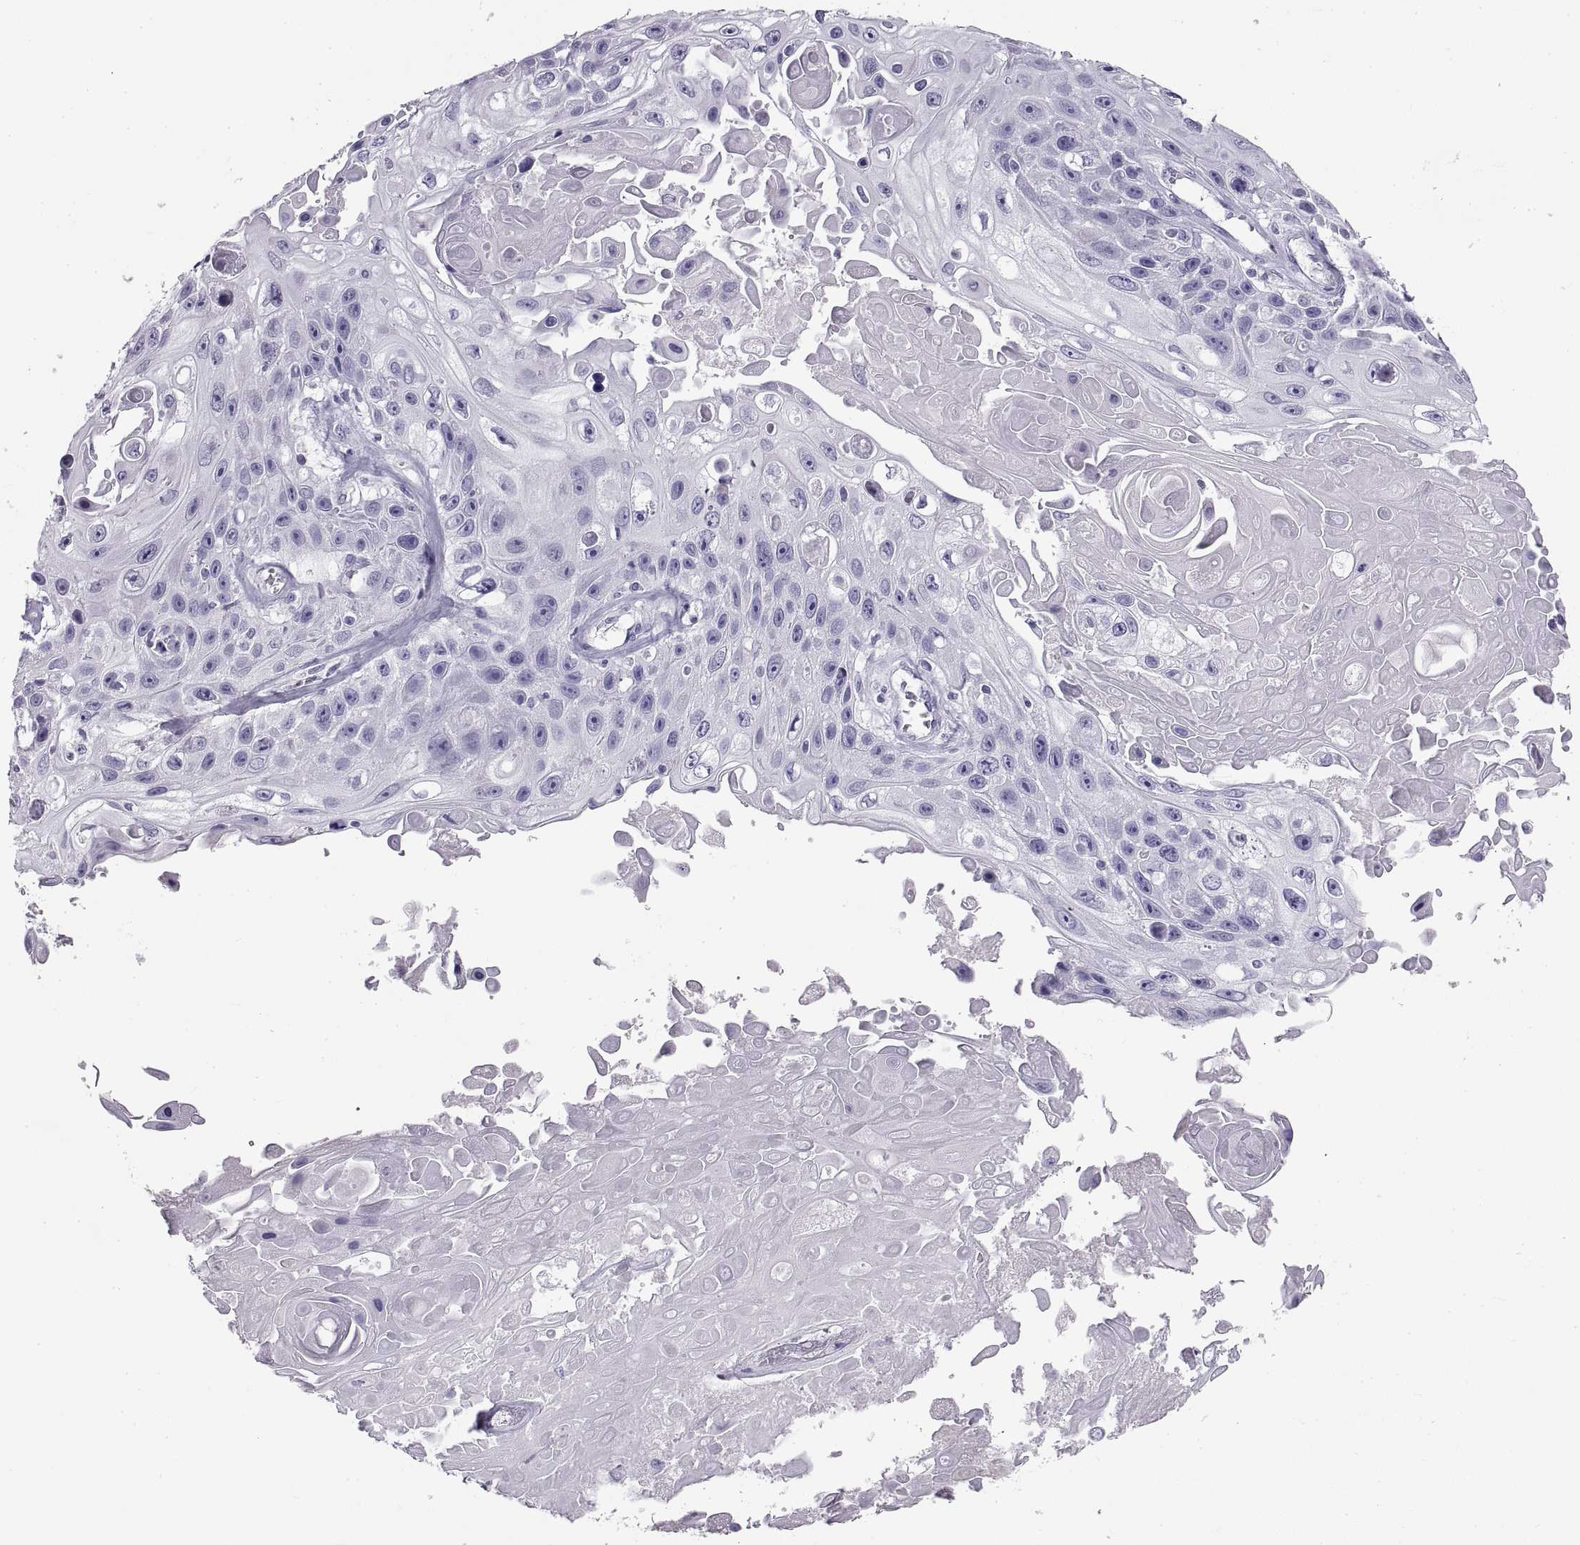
{"staining": {"intensity": "negative", "quantity": "none", "location": "none"}, "tissue": "skin cancer", "cell_type": "Tumor cells", "image_type": "cancer", "snomed": [{"axis": "morphology", "description": "Squamous cell carcinoma, NOS"}, {"axis": "topography", "description": "Skin"}], "caption": "A photomicrograph of human skin cancer (squamous cell carcinoma) is negative for staining in tumor cells. Nuclei are stained in blue.", "gene": "RLBP1", "patient": {"sex": "male", "age": 82}}